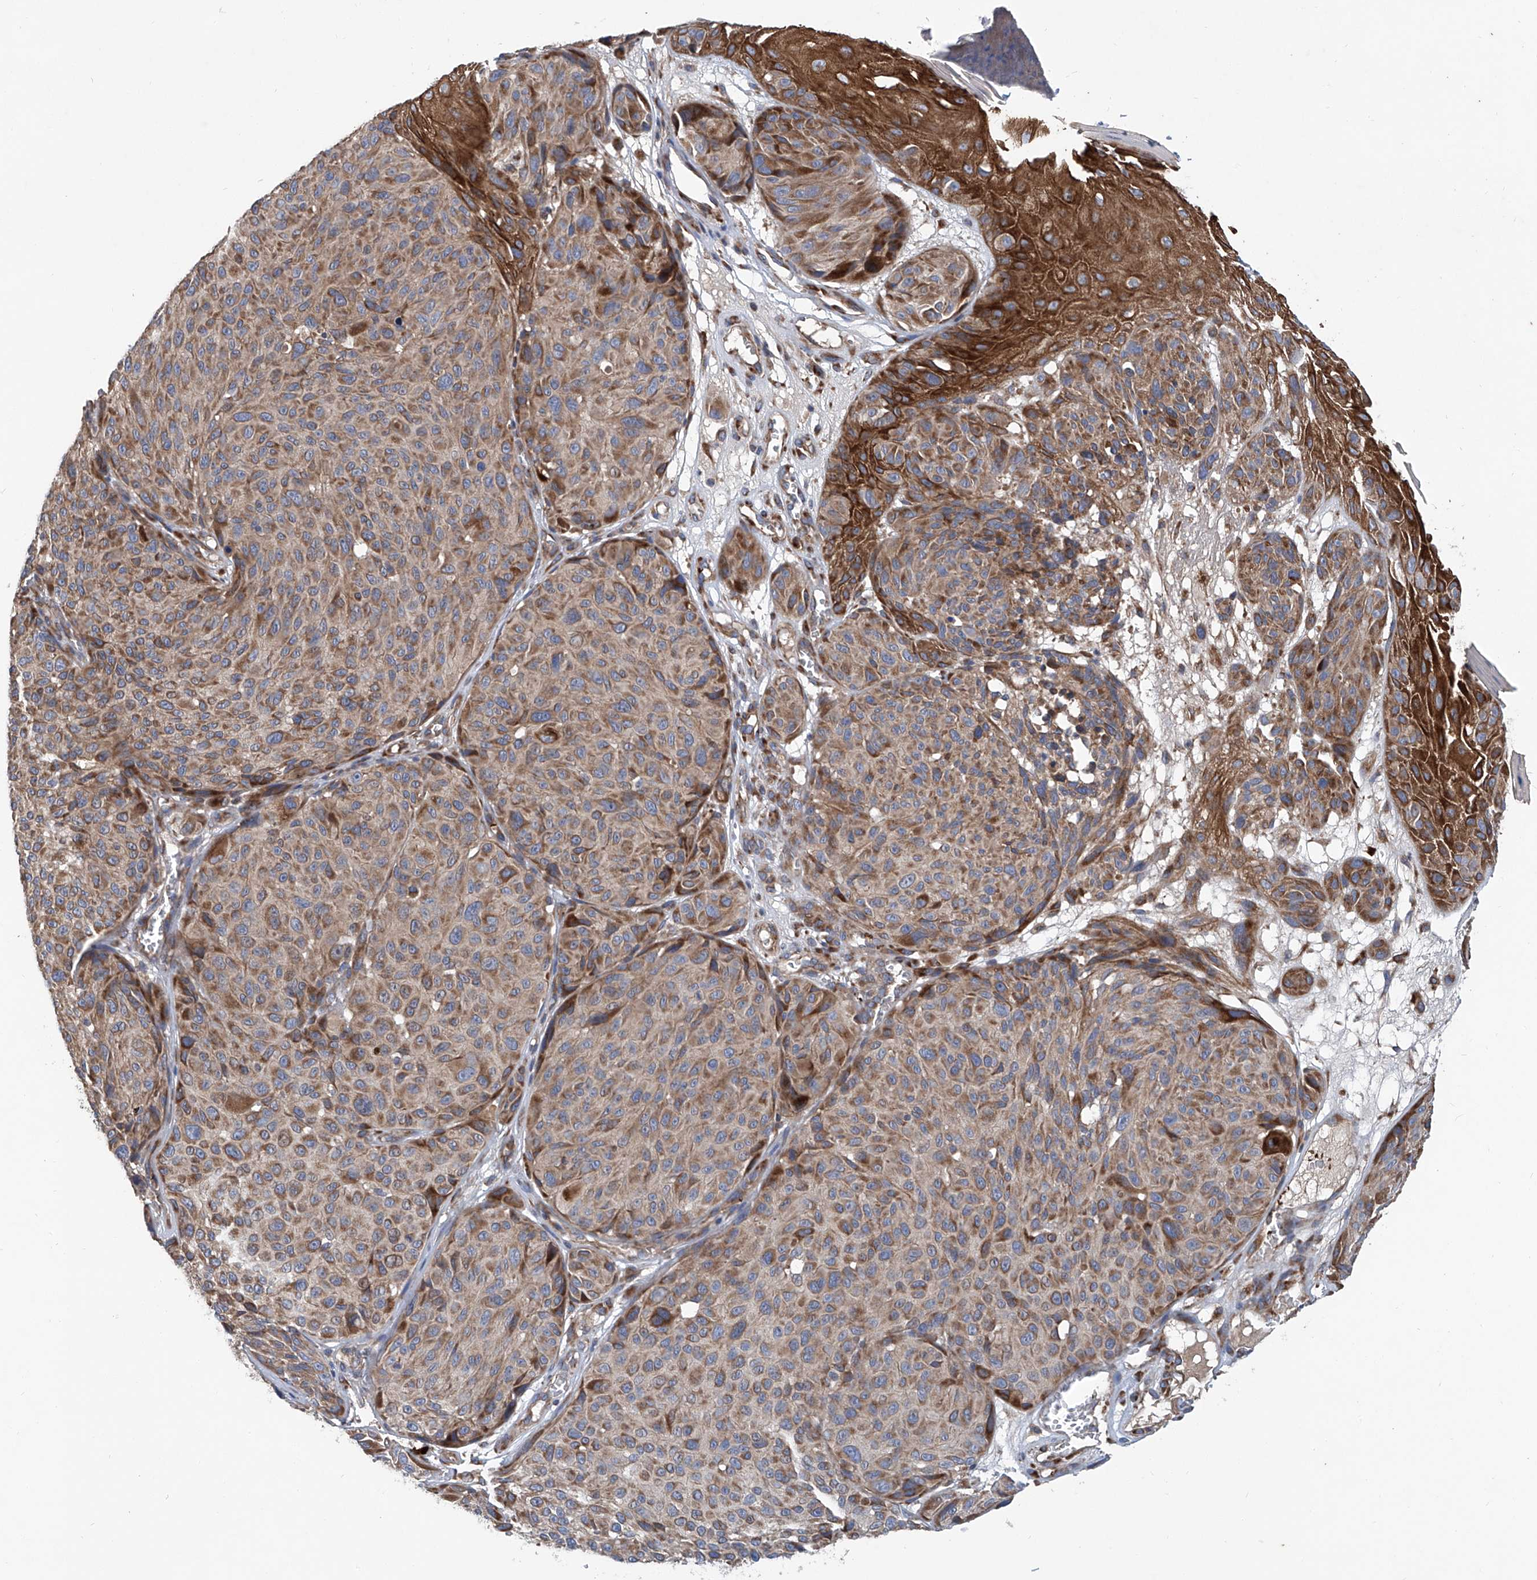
{"staining": {"intensity": "moderate", "quantity": "25%-75%", "location": "cytoplasmic/membranous"}, "tissue": "melanoma", "cell_type": "Tumor cells", "image_type": "cancer", "snomed": [{"axis": "morphology", "description": "Malignant melanoma, NOS"}, {"axis": "topography", "description": "Skin"}], "caption": "About 25%-75% of tumor cells in human malignant melanoma display moderate cytoplasmic/membranous protein staining as visualized by brown immunohistochemical staining.", "gene": "ASCC3", "patient": {"sex": "male", "age": 83}}